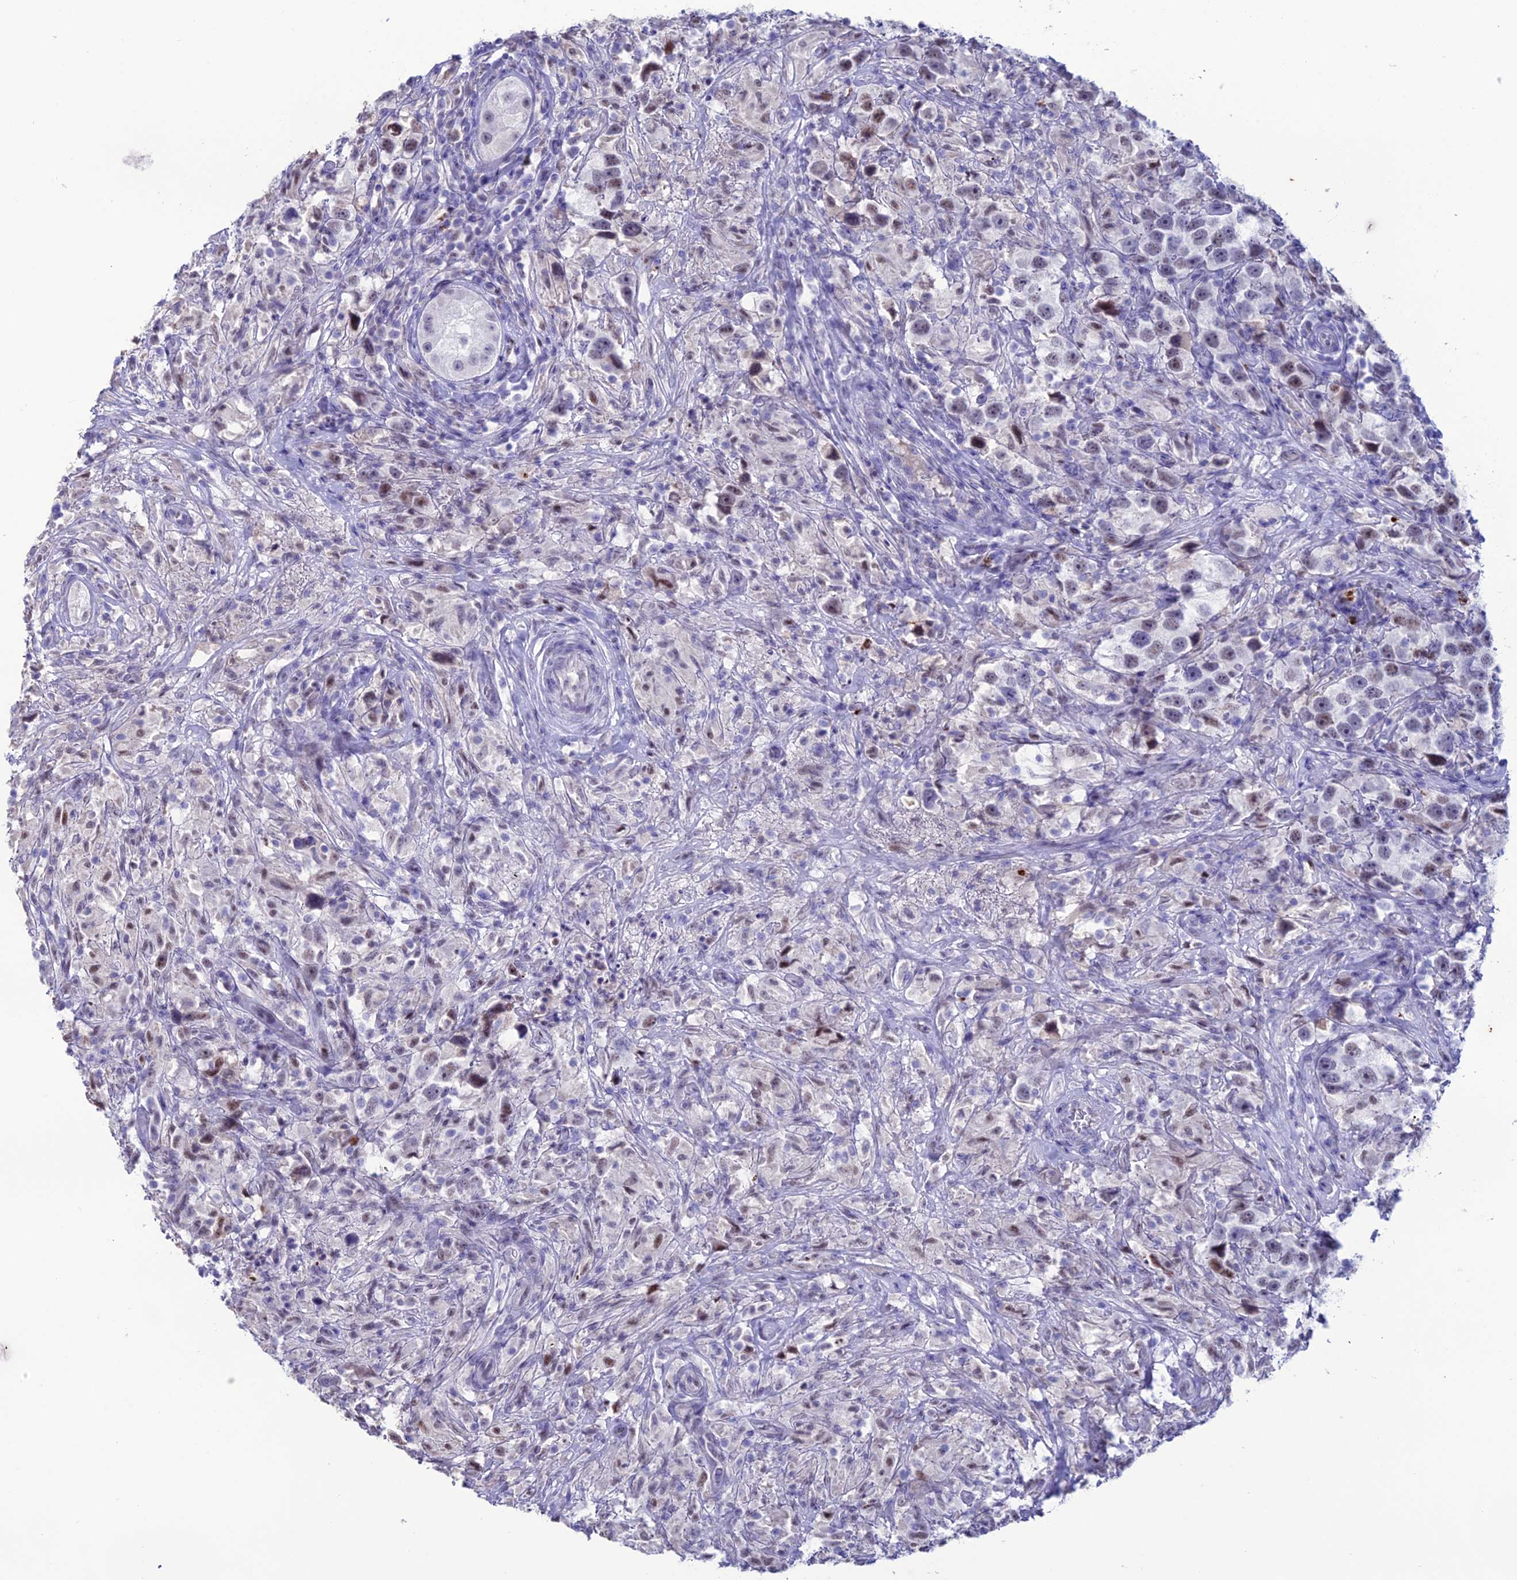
{"staining": {"intensity": "weak", "quantity": "25%-75%", "location": "nuclear"}, "tissue": "testis cancer", "cell_type": "Tumor cells", "image_type": "cancer", "snomed": [{"axis": "morphology", "description": "Seminoma, NOS"}, {"axis": "topography", "description": "Testis"}], "caption": "Immunohistochemistry (IHC) histopathology image of neoplastic tissue: human testis cancer stained using IHC reveals low levels of weak protein expression localized specifically in the nuclear of tumor cells, appearing as a nuclear brown color.", "gene": "MFSD2B", "patient": {"sex": "male", "age": 49}}